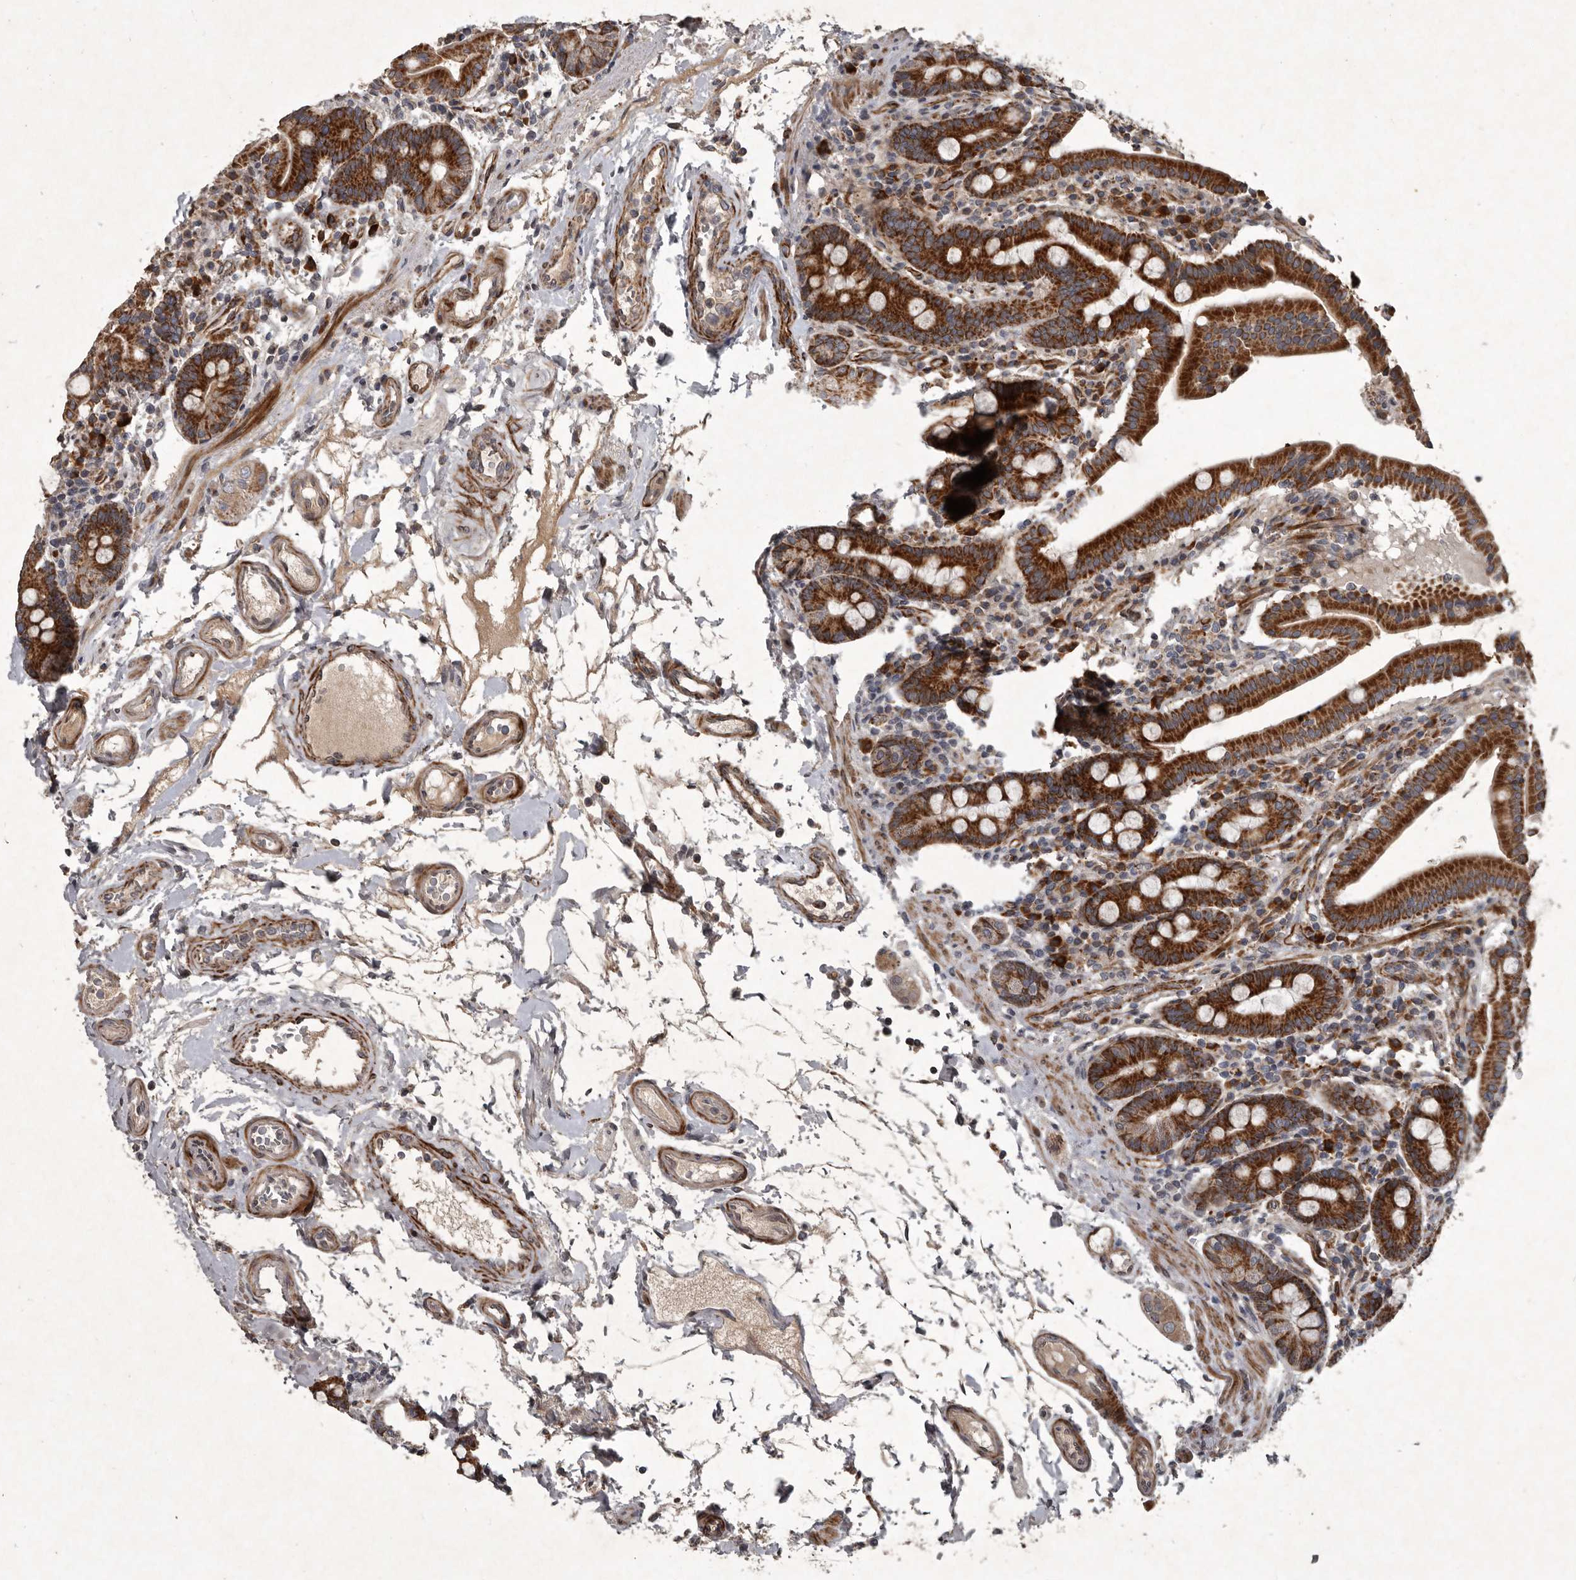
{"staining": {"intensity": "strong", "quantity": ">75%", "location": "cytoplasmic/membranous"}, "tissue": "duodenum", "cell_type": "Glandular cells", "image_type": "normal", "snomed": [{"axis": "morphology", "description": "Normal tissue, NOS"}, {"axis": "morphology", "description": "Adenocarcinoma, NOS"}, {"axis": "topography", "description": "Pancreas"}, {"axis": "topography", "description": "Duodenum"}], "caption": "Immunohistochemical staining of normal human duodenum displays >75% levels of strong cytoplasmic/membranous protein expression in approximately >75% of glandular cells.", "gene": "MRPS15", "patient": {"sex": "male", "age": 50}}